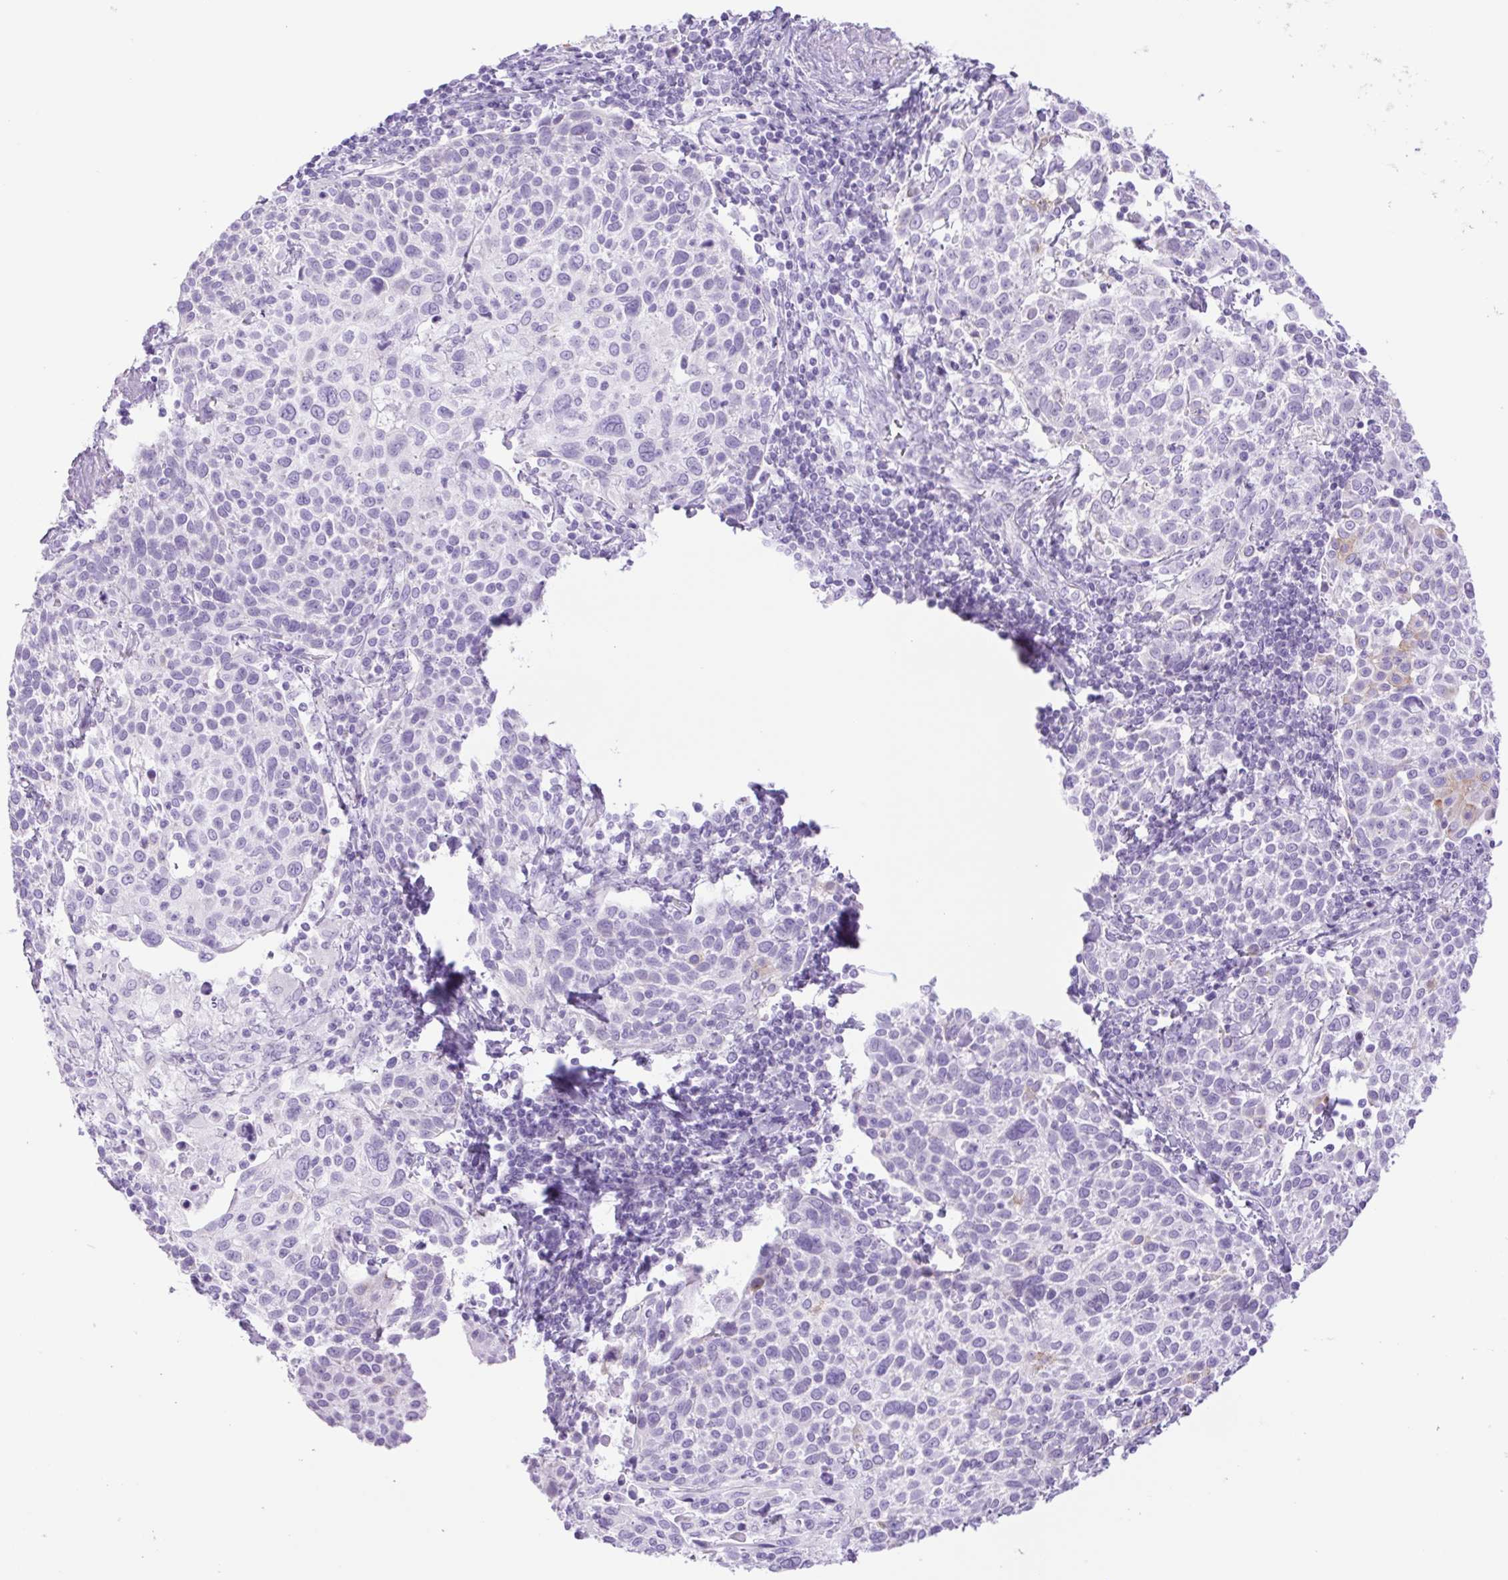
{"staining": {"intensity": "negative", "quantity": "none", "location": "none"}, "tissue": "cervical cancer", "cell_type": "Tumor cells", "image_type": "cancer", "snomed": [{"axis": "morphology", "description": "Squamous cell carcinoma, NOS"}, {"axis": "topography", "description": "Cervix"}], "caption": "The histopathology image exhibits no staining of tumor cells in cervical cancer.", "gene": "CDSN", "patient": {"sex": "female", "age": 61}}